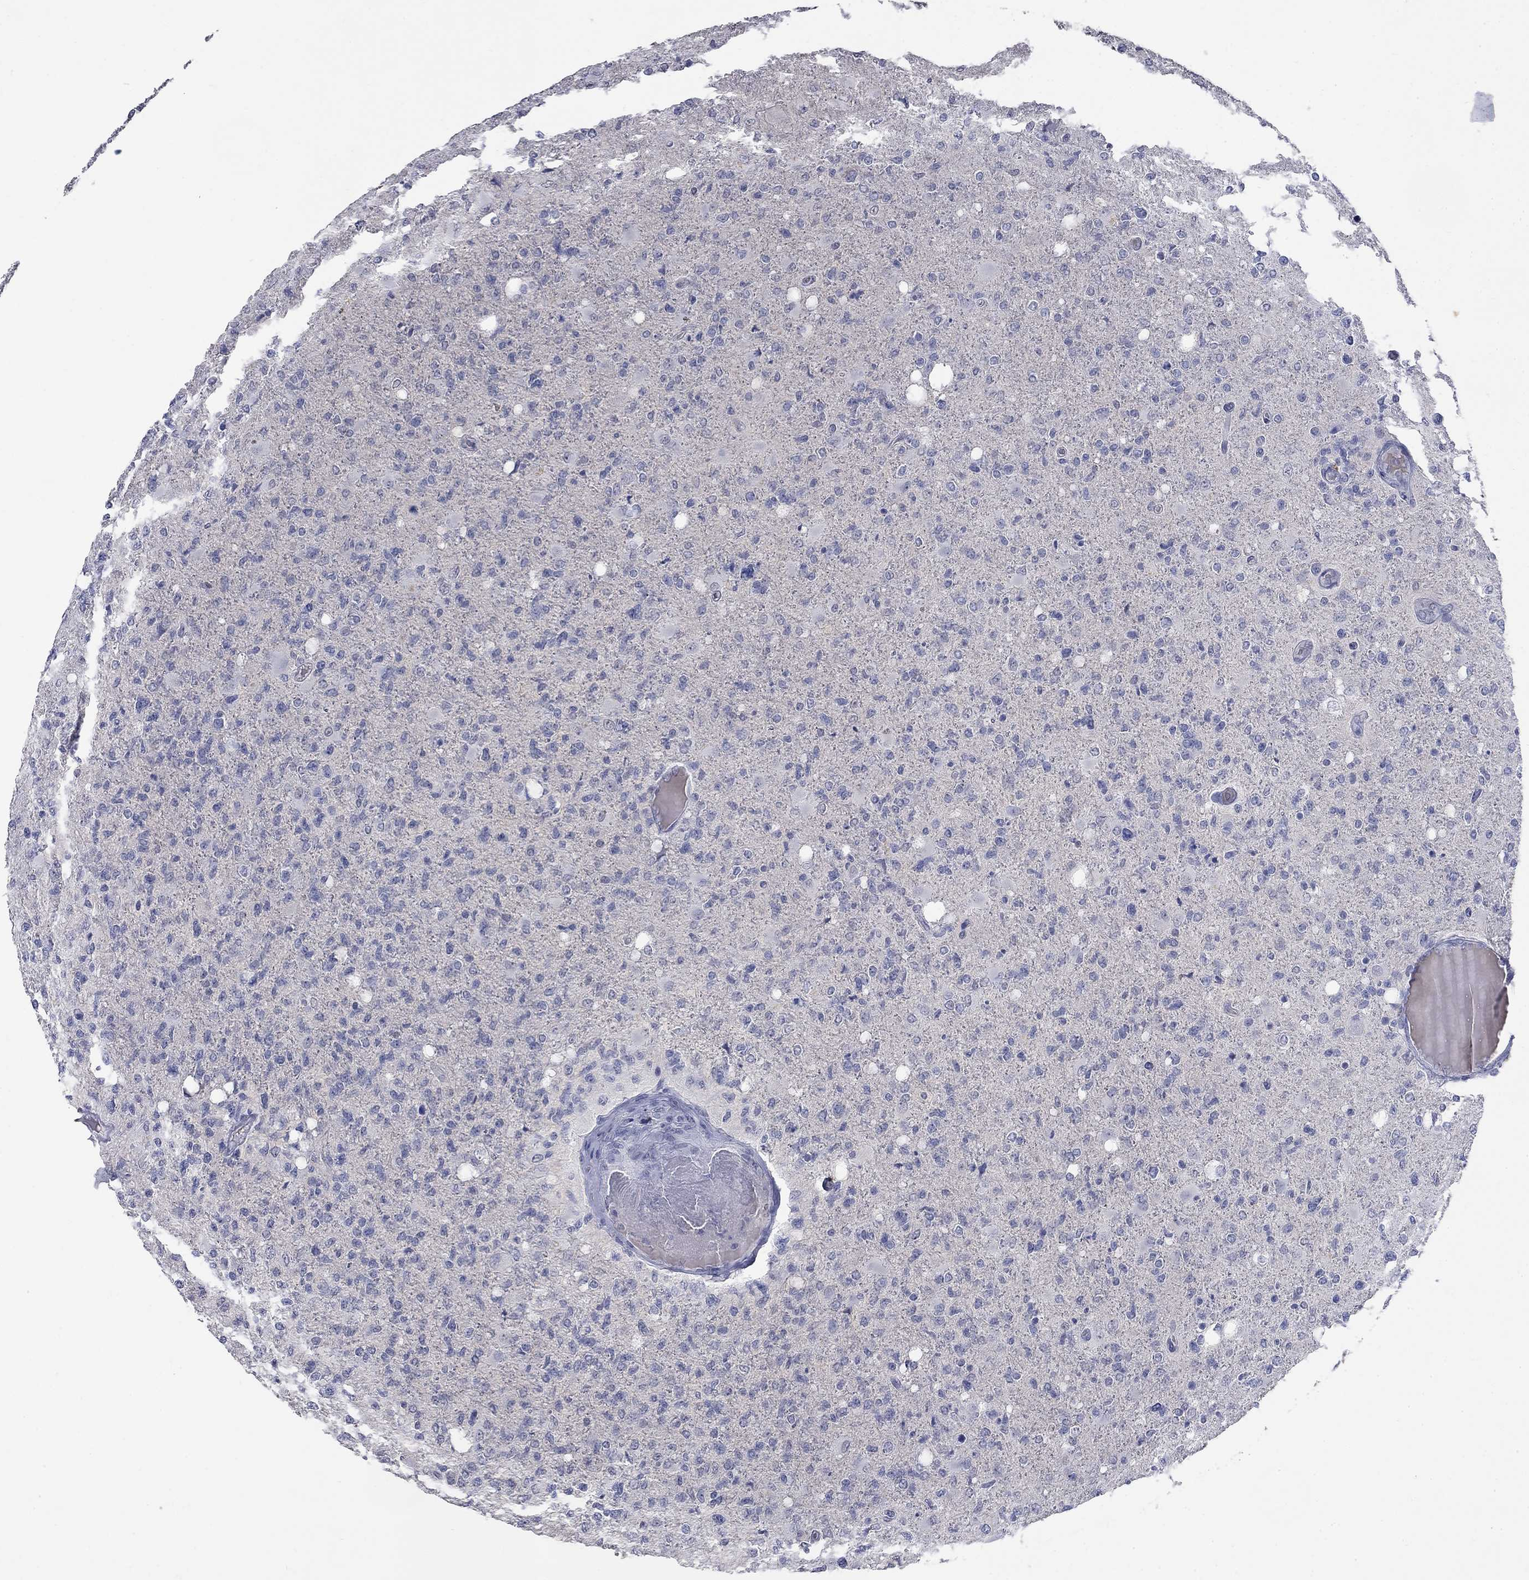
{"staining": {"intensity": "negative", "quantity": "none", "location": "none"}, "tissue": "glioma", "cell_type": "Tumor cells", "image_type": "cancer", "snomed": [{"axis": "morphology", "description": "Glioma, malignant, High grade"}, {"axis": "topography", "description": "Cerebral cortex"}], "caption": "Tumor cells are negative for protein expression in human glioma. (IHC, brightfield microscopy, high magnification).", "gene": "SLC51A", "patient": {"sex": "male", "age": 70}}